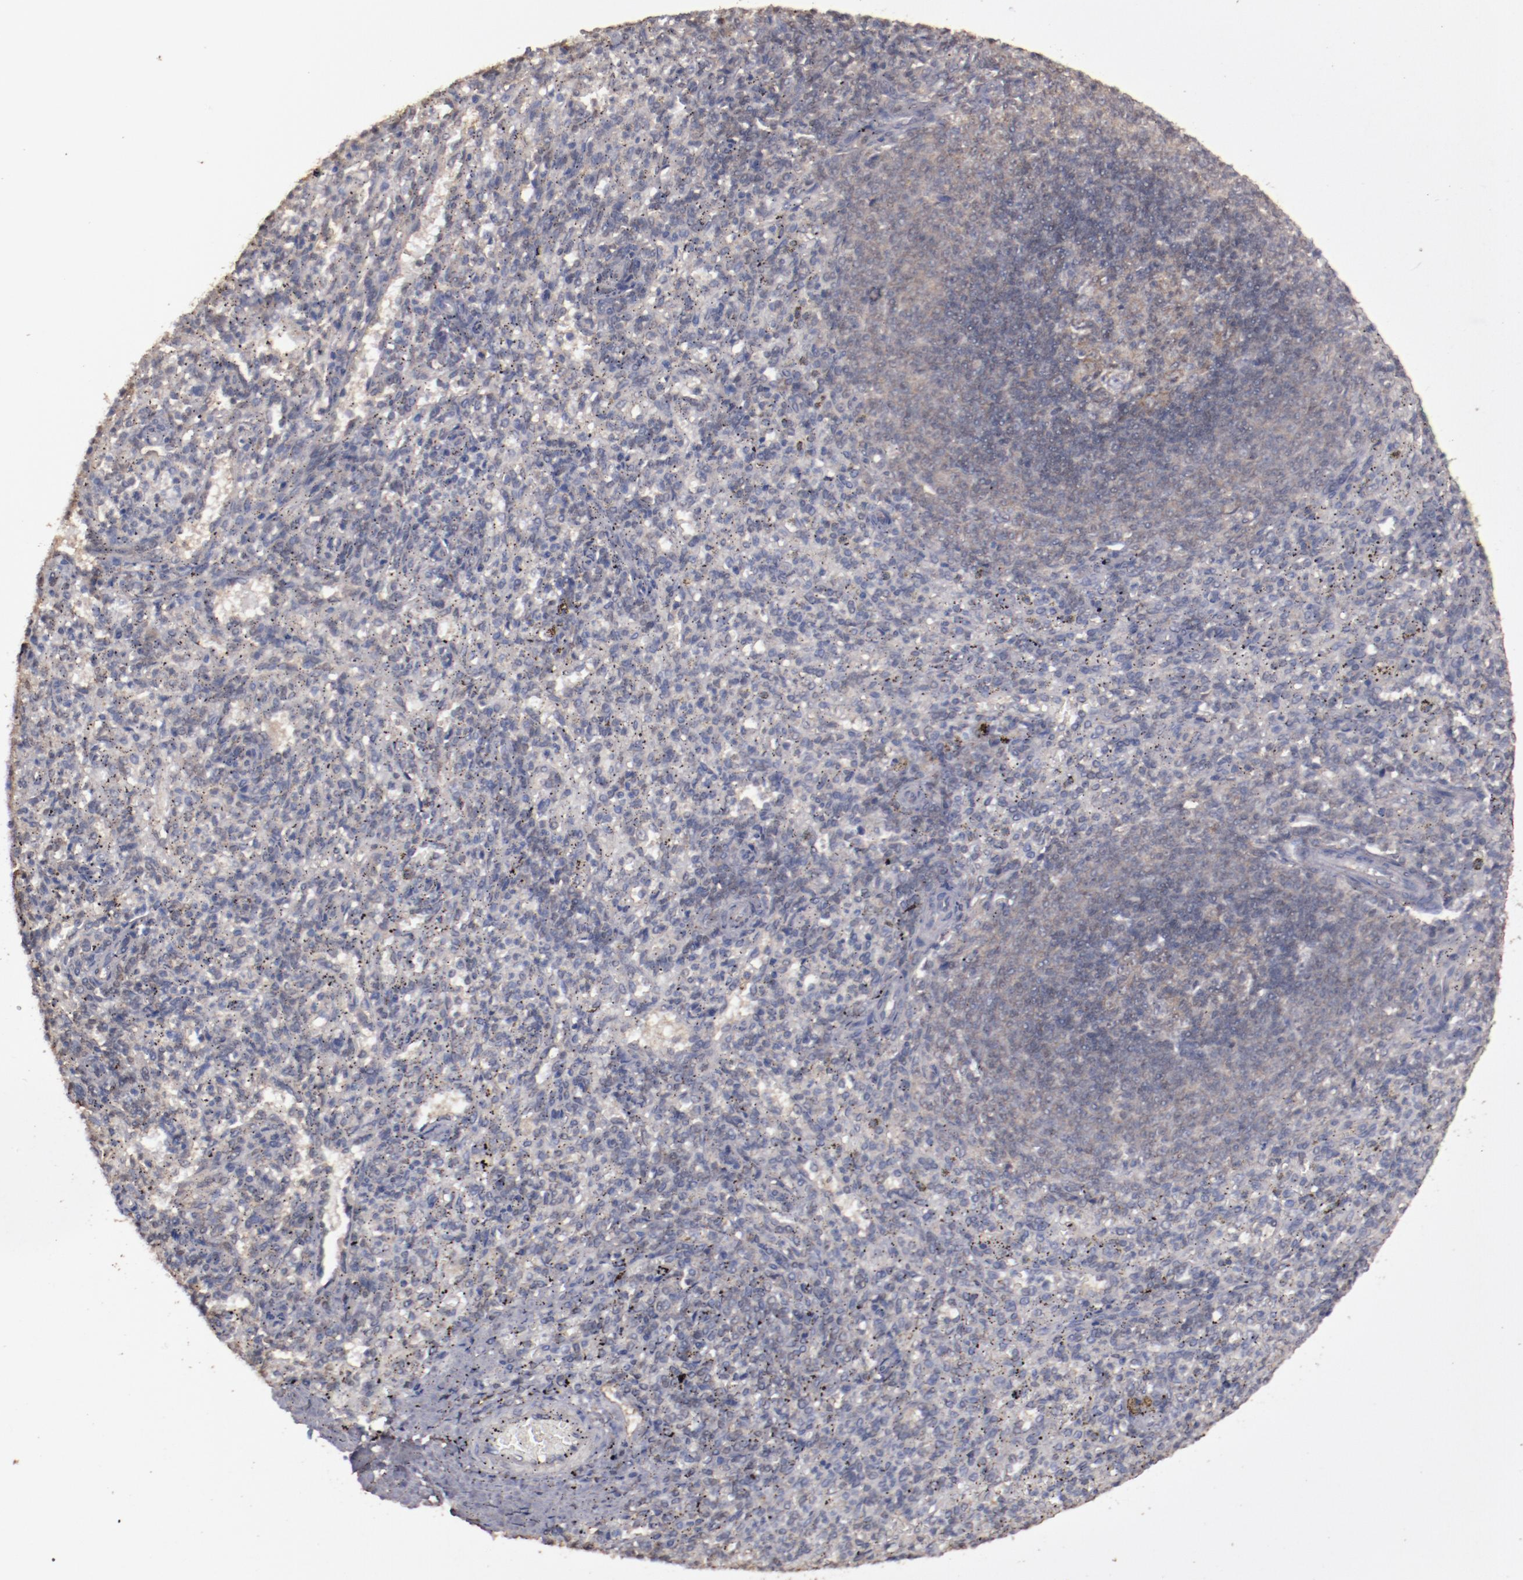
{"staining": {"intensity": "weak", "quantity": "25%-75%", "location": "cytoplasmic/membranous"}, "tissue": "spleen", "cell_type": "Cells in red pulp", "image_type": "normal", "snomed": [{"axis": "morphology", "description": "Normal tissue, NOS"}, {"axis": "topography", "description": "Spleen"}], "caption": "Brown immunohistochemical staining in normal human spleen reveals weak cytoplasmic/membranous staining in about 25%-75% of cells in red pulp.", "gene": "FAT1", "patient": {"sex": "female", "age": 10}}